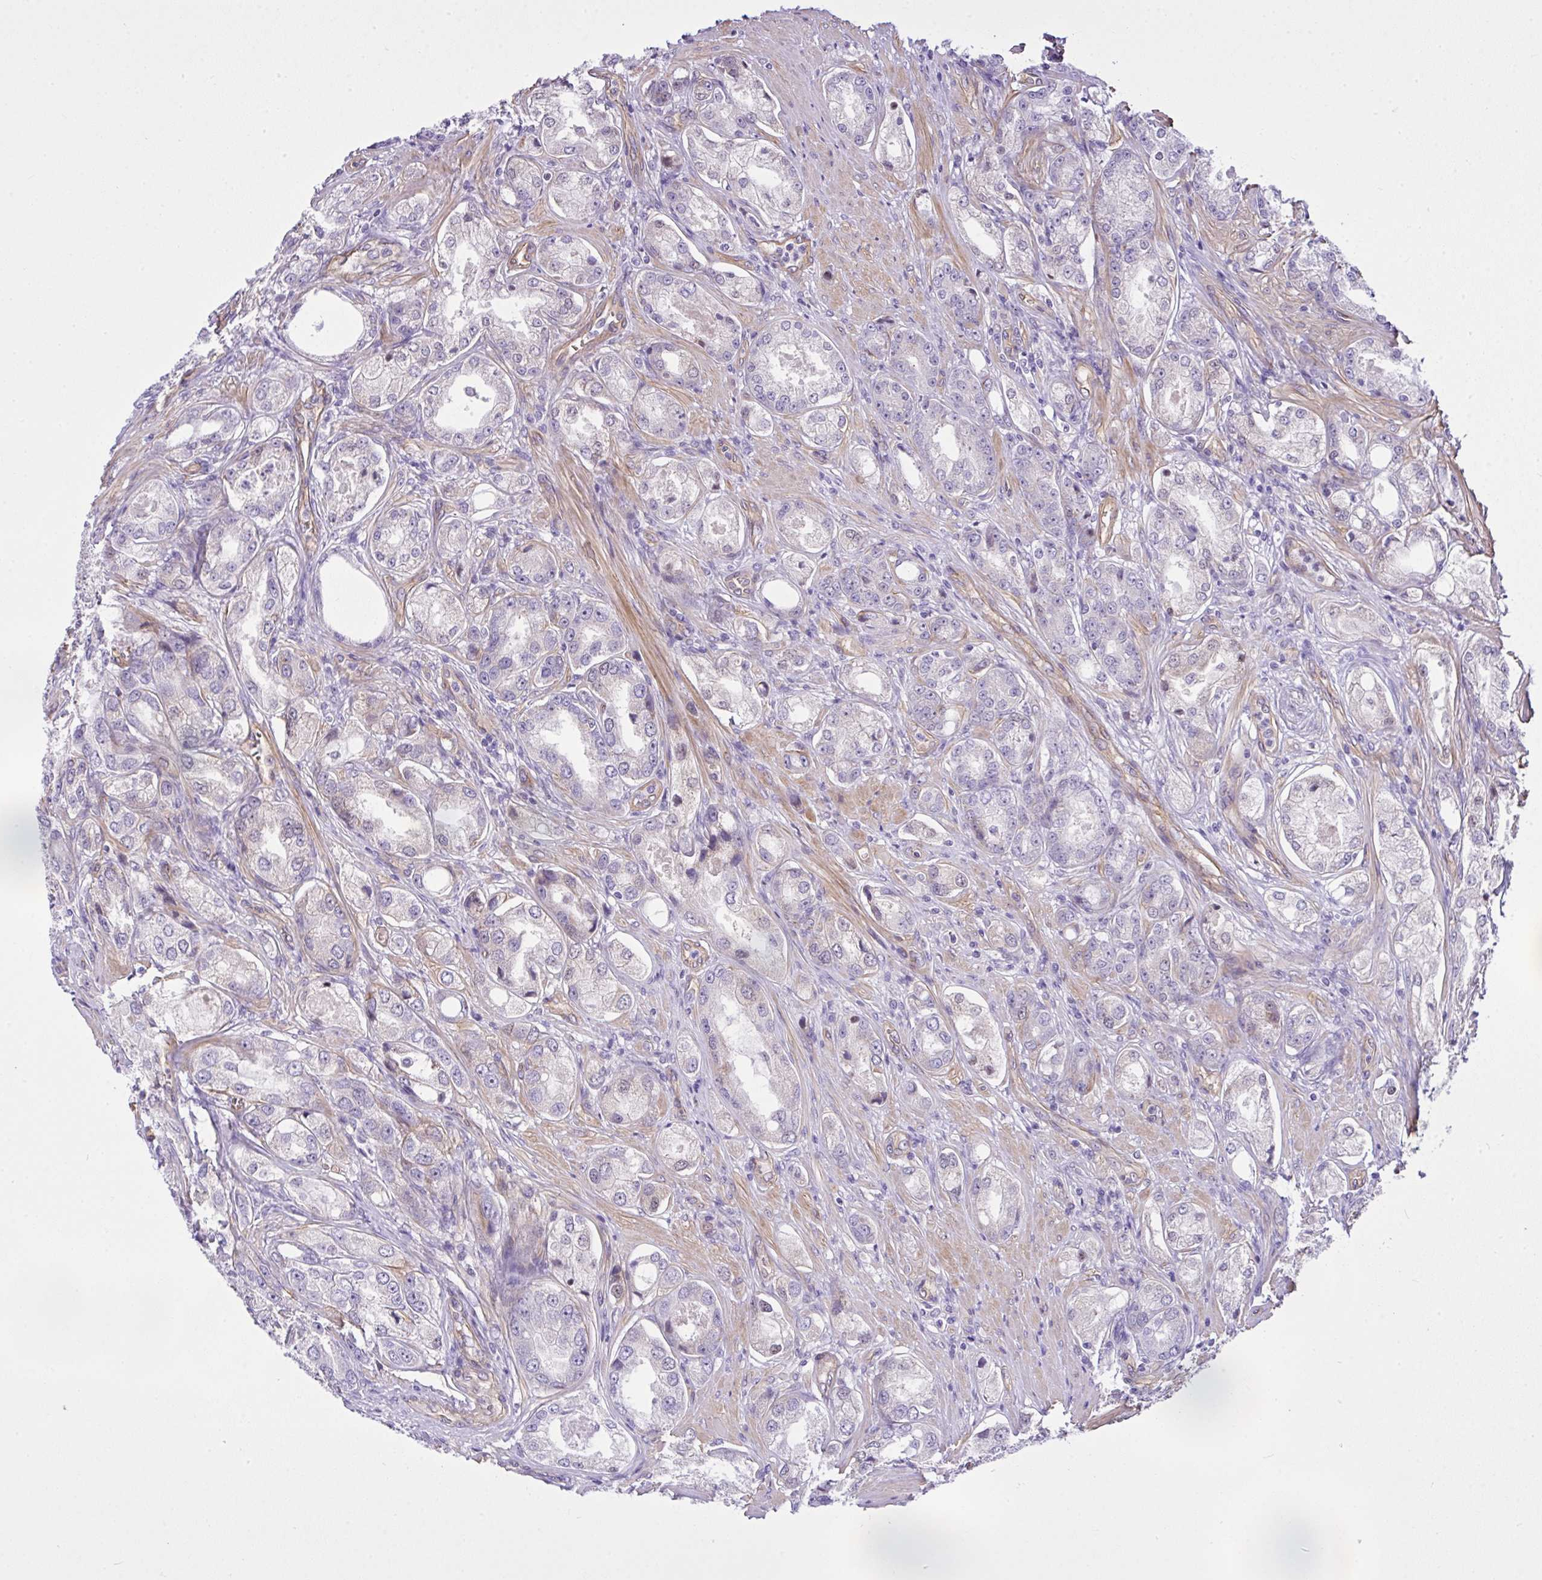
{"staining": {"intensity": "negative", "quantity": "none", "location": "none"}, "tissue": "prostate cancer", "cell_type": "Tumor cells", "image_type": "cancer", "snomed": [{"axis": "morphology", "description": "Adenocarcinoma, Low grade"}, {"axis": "topography", "description": "Prostate"}], "caption": "Tumor cells show no significant protein positivity in prostate cancer (adenocarcinoma (low-grade)).", "gene": "RSKR", "patient": {"sex": "male", "age": 68}}